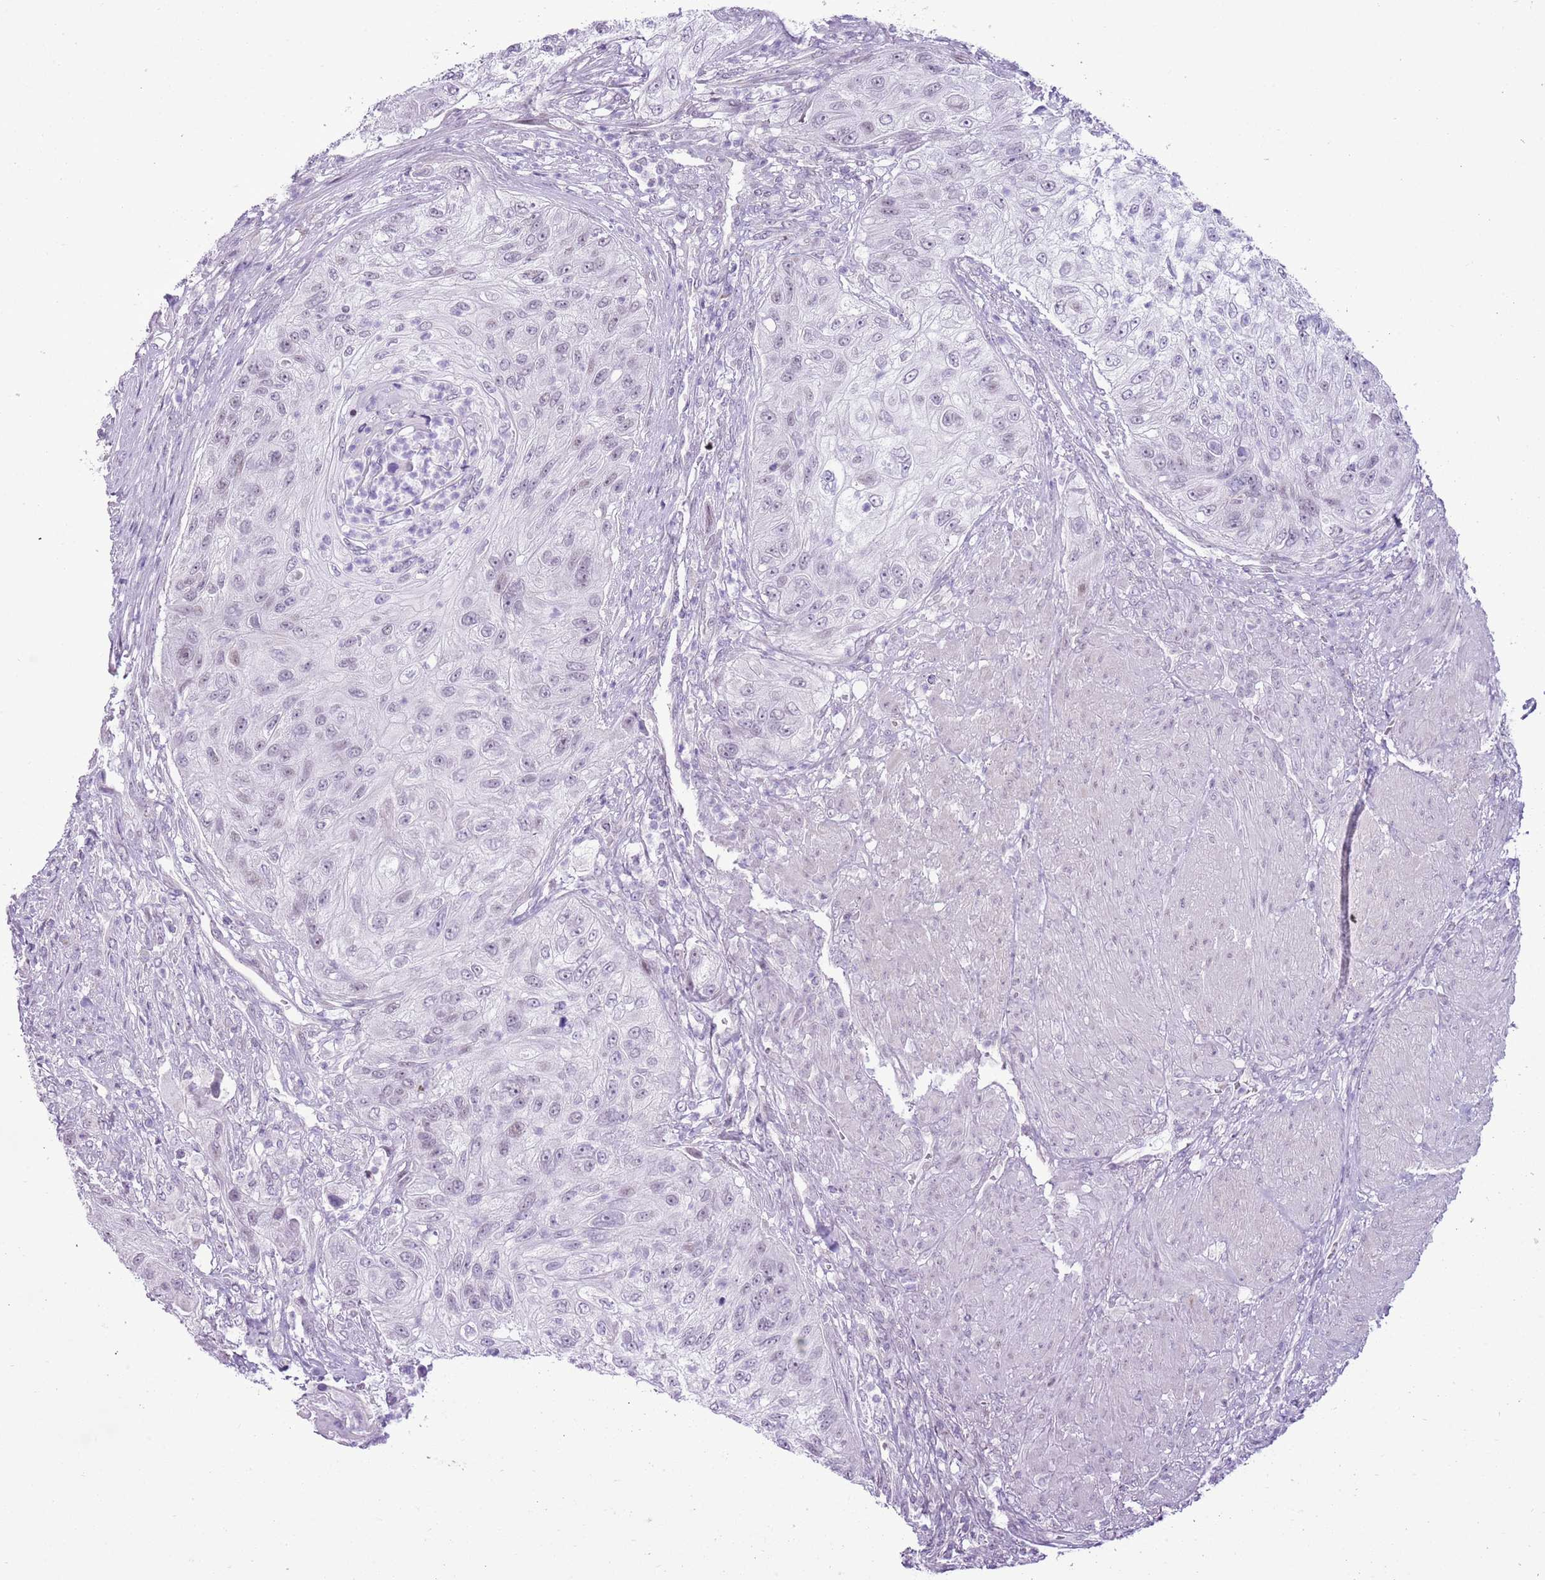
{"staining": {"intensity": "negative", "quantity": "none", "location": "none"}, "tissue": "urothelial cancer", "cell_type": "Tumor cells", "image_type": "cancer", "snomed": [{"axis": "morphology", "description": "Urothelial carcinoma, High grade"}, {"axis": "topography", "description": "Urinary bladder"}], "caption": "The micrograph exhibits no significant staining in tumor cells of high-grade urothelial carcinoma.", "gene": "RPL3L", "patient": {"sex": "female", "age": 60}}